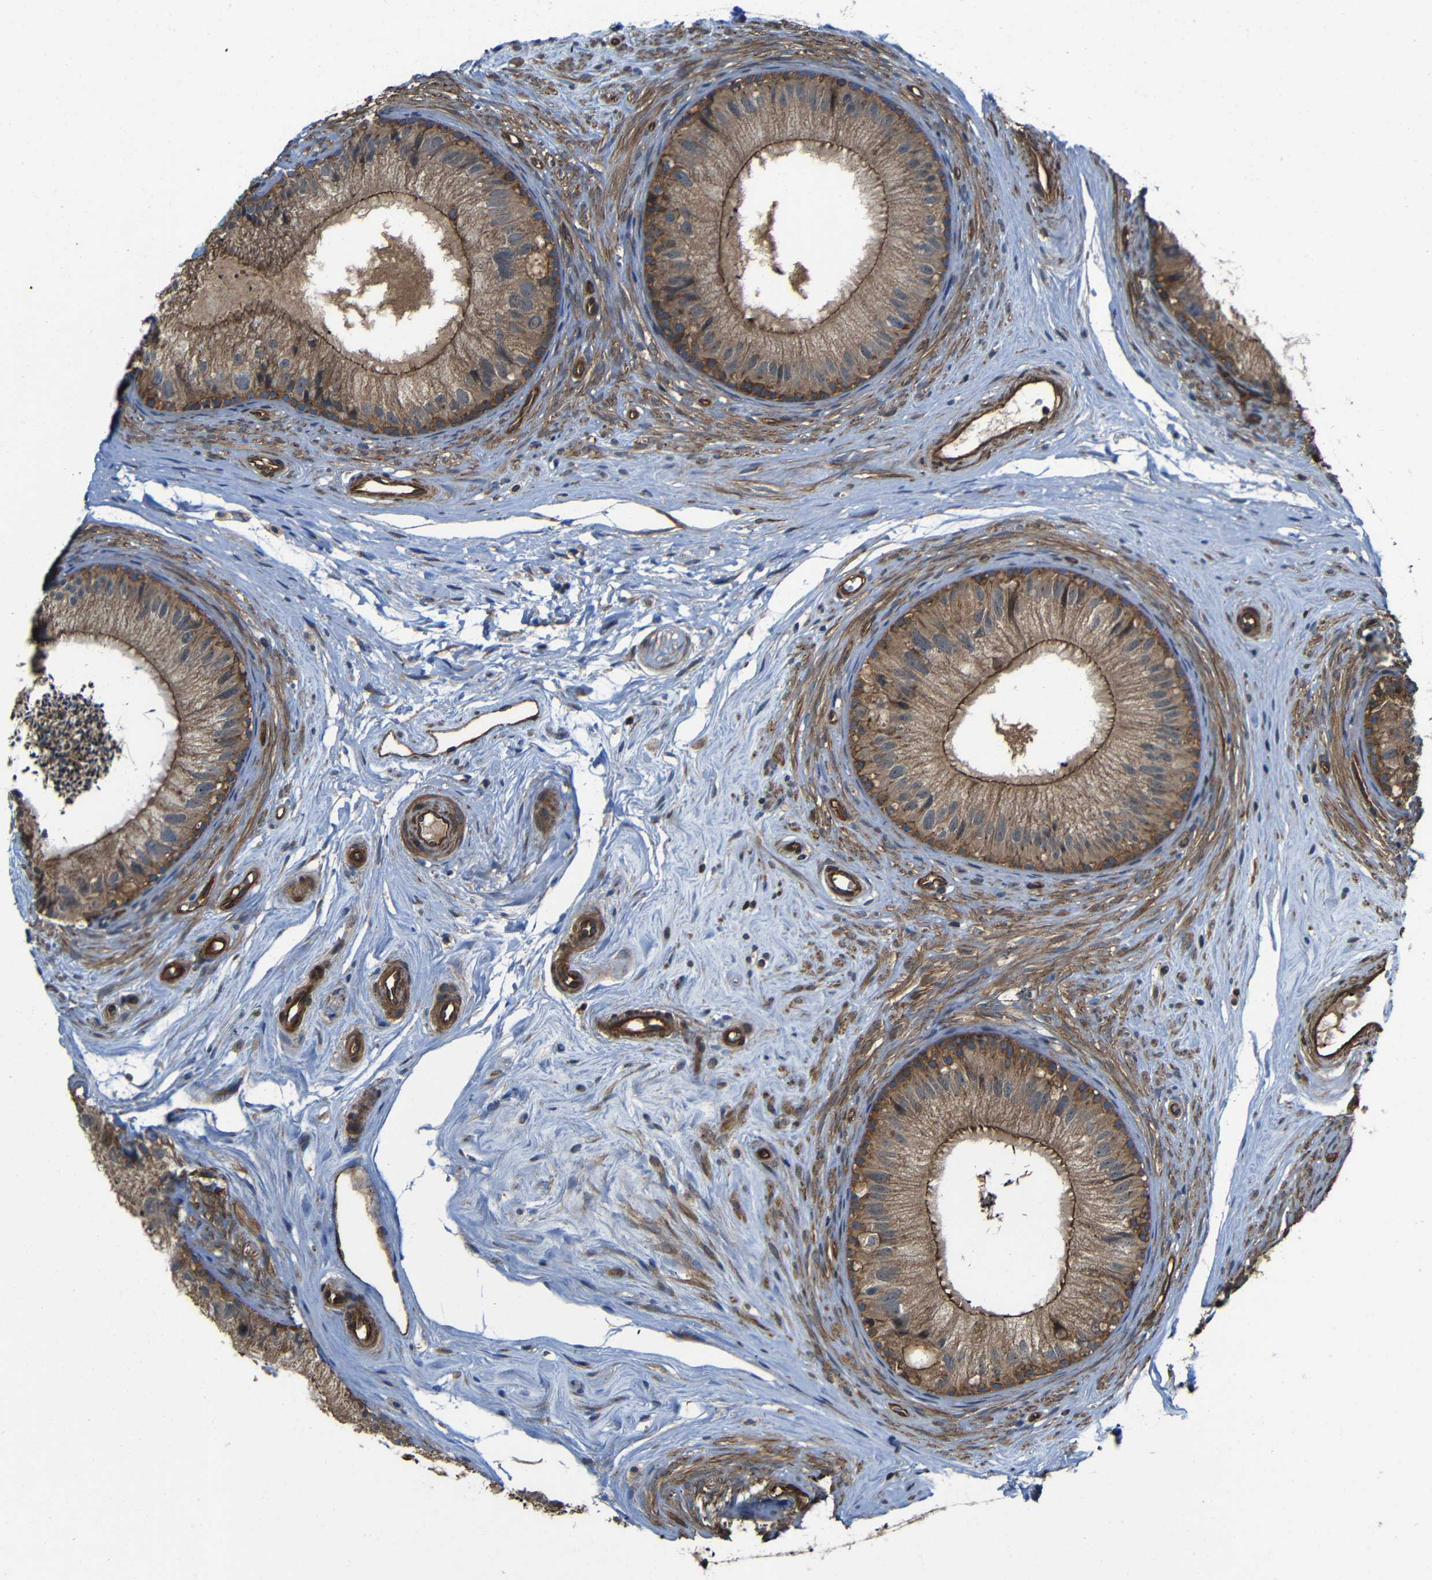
{"staining": {"intensity": "moderate", "quantity": ">75%", "location": "cytoplasmic/membranous"}, "tissue": "epididymis", "cell_type": "Glandular cells", "image_type": "normal", "snomed": [{"axis": "morphology", "description": "Normal tissue, NOS"}, {"axis": "topography", "description": "Epididymis"}], "caption": "Benign epididymis displays moderate cytoplasmic/membranous positivity in approximately >75% of glandular cells, visualized by immunohistochemistry. Using DAB (3,3'-diaminobenzidine) (brown) and hematoxylin (blue) stains, captured at high magnification using brightfield microscopy.", "gene": "PTCH1", "patient": {"sex": "male", "age": 56}}